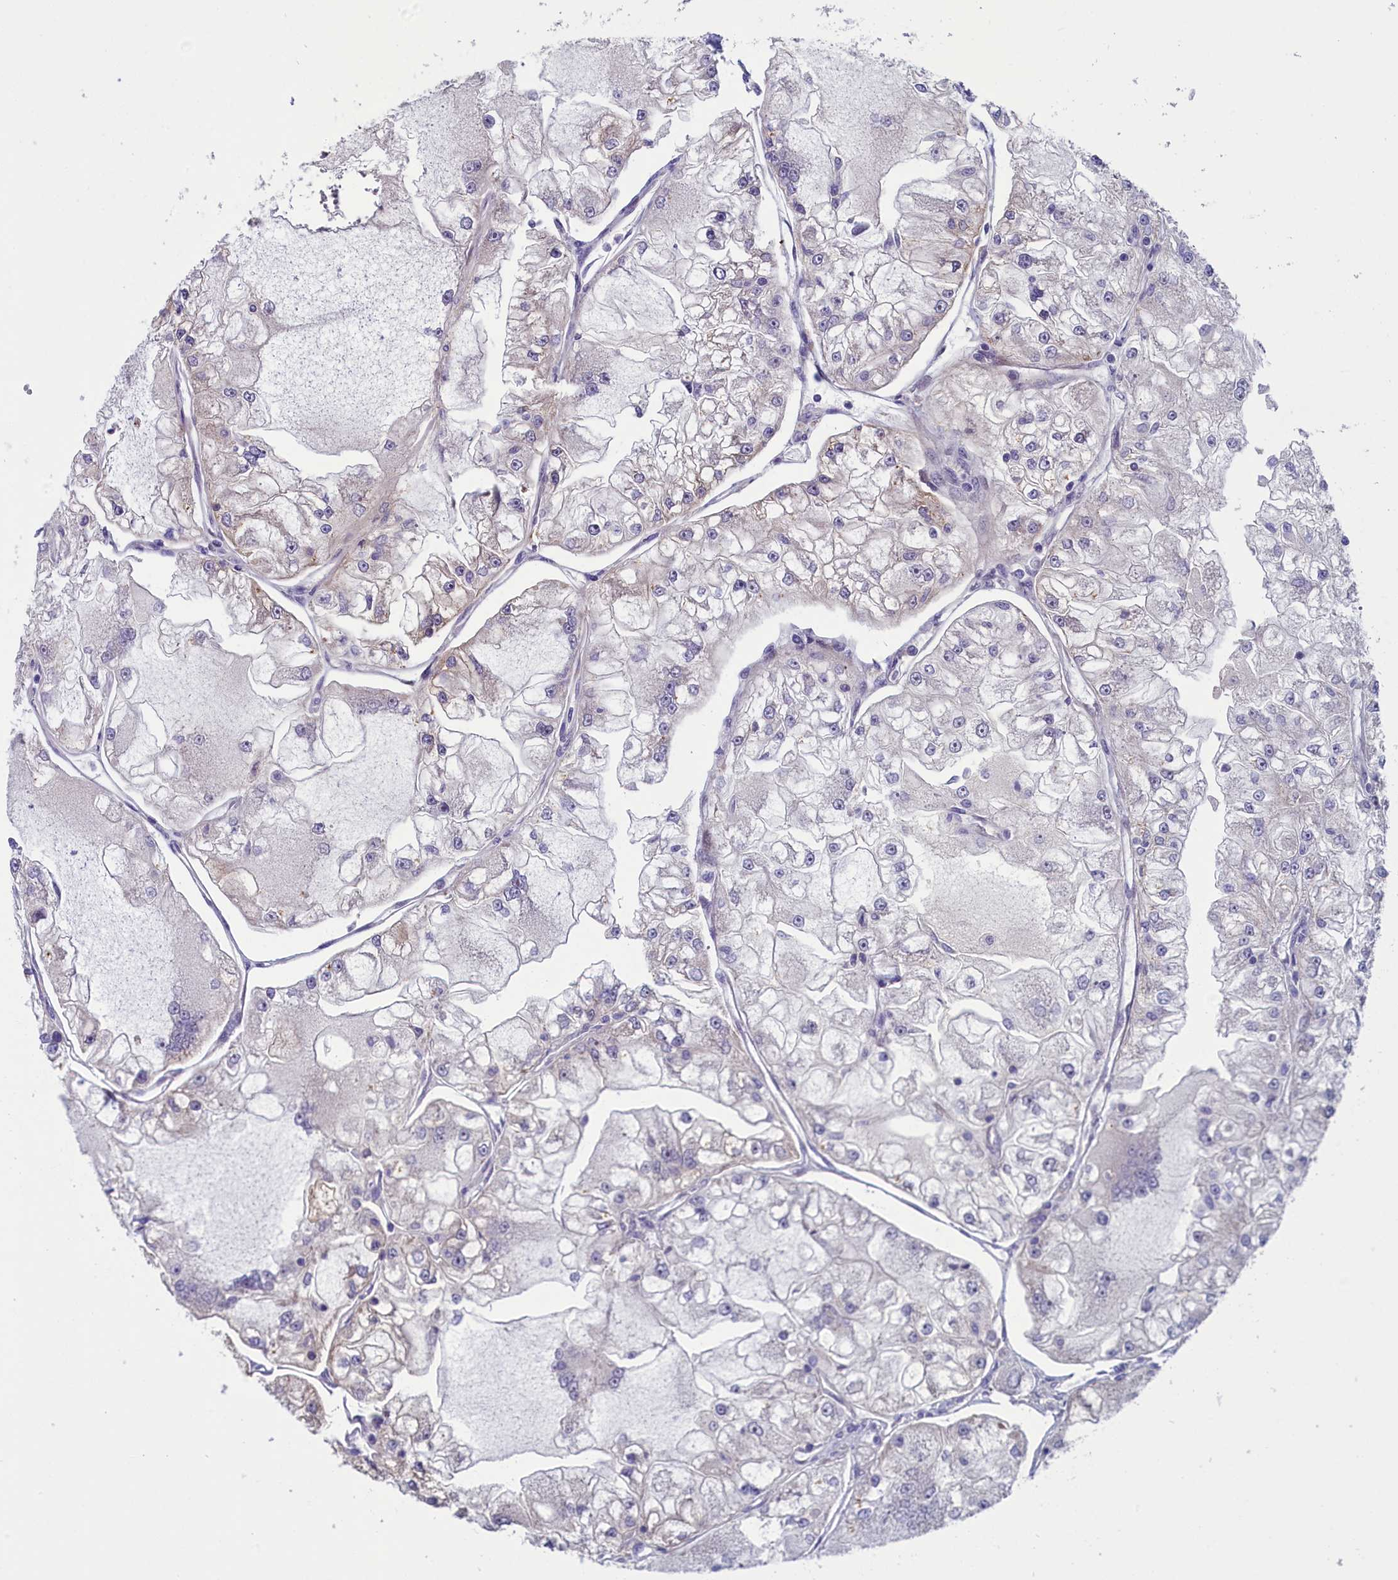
{"staining": {"intensity": "negative", "quantity": "none", "location": "none"}, "tissue": "renal cancer", "cell_type": "Tumor cells", "image_type": "cancer", "snomed": [{"axis": "morphology", "description": "Adenocarcinoma, NOS"}, {"axis": "topography", "description": "Kidney"}], "caption": "A high-resolution image shows immunohistochemistry (IHC) staining of adenocarcinoma (renal), which shows no significant staining in tumor cells. (Brightfield microscopy of DAB IHC at high magnification).", "gene": "ANKRD39", "patient": {"sex": "female", "age": 72}}